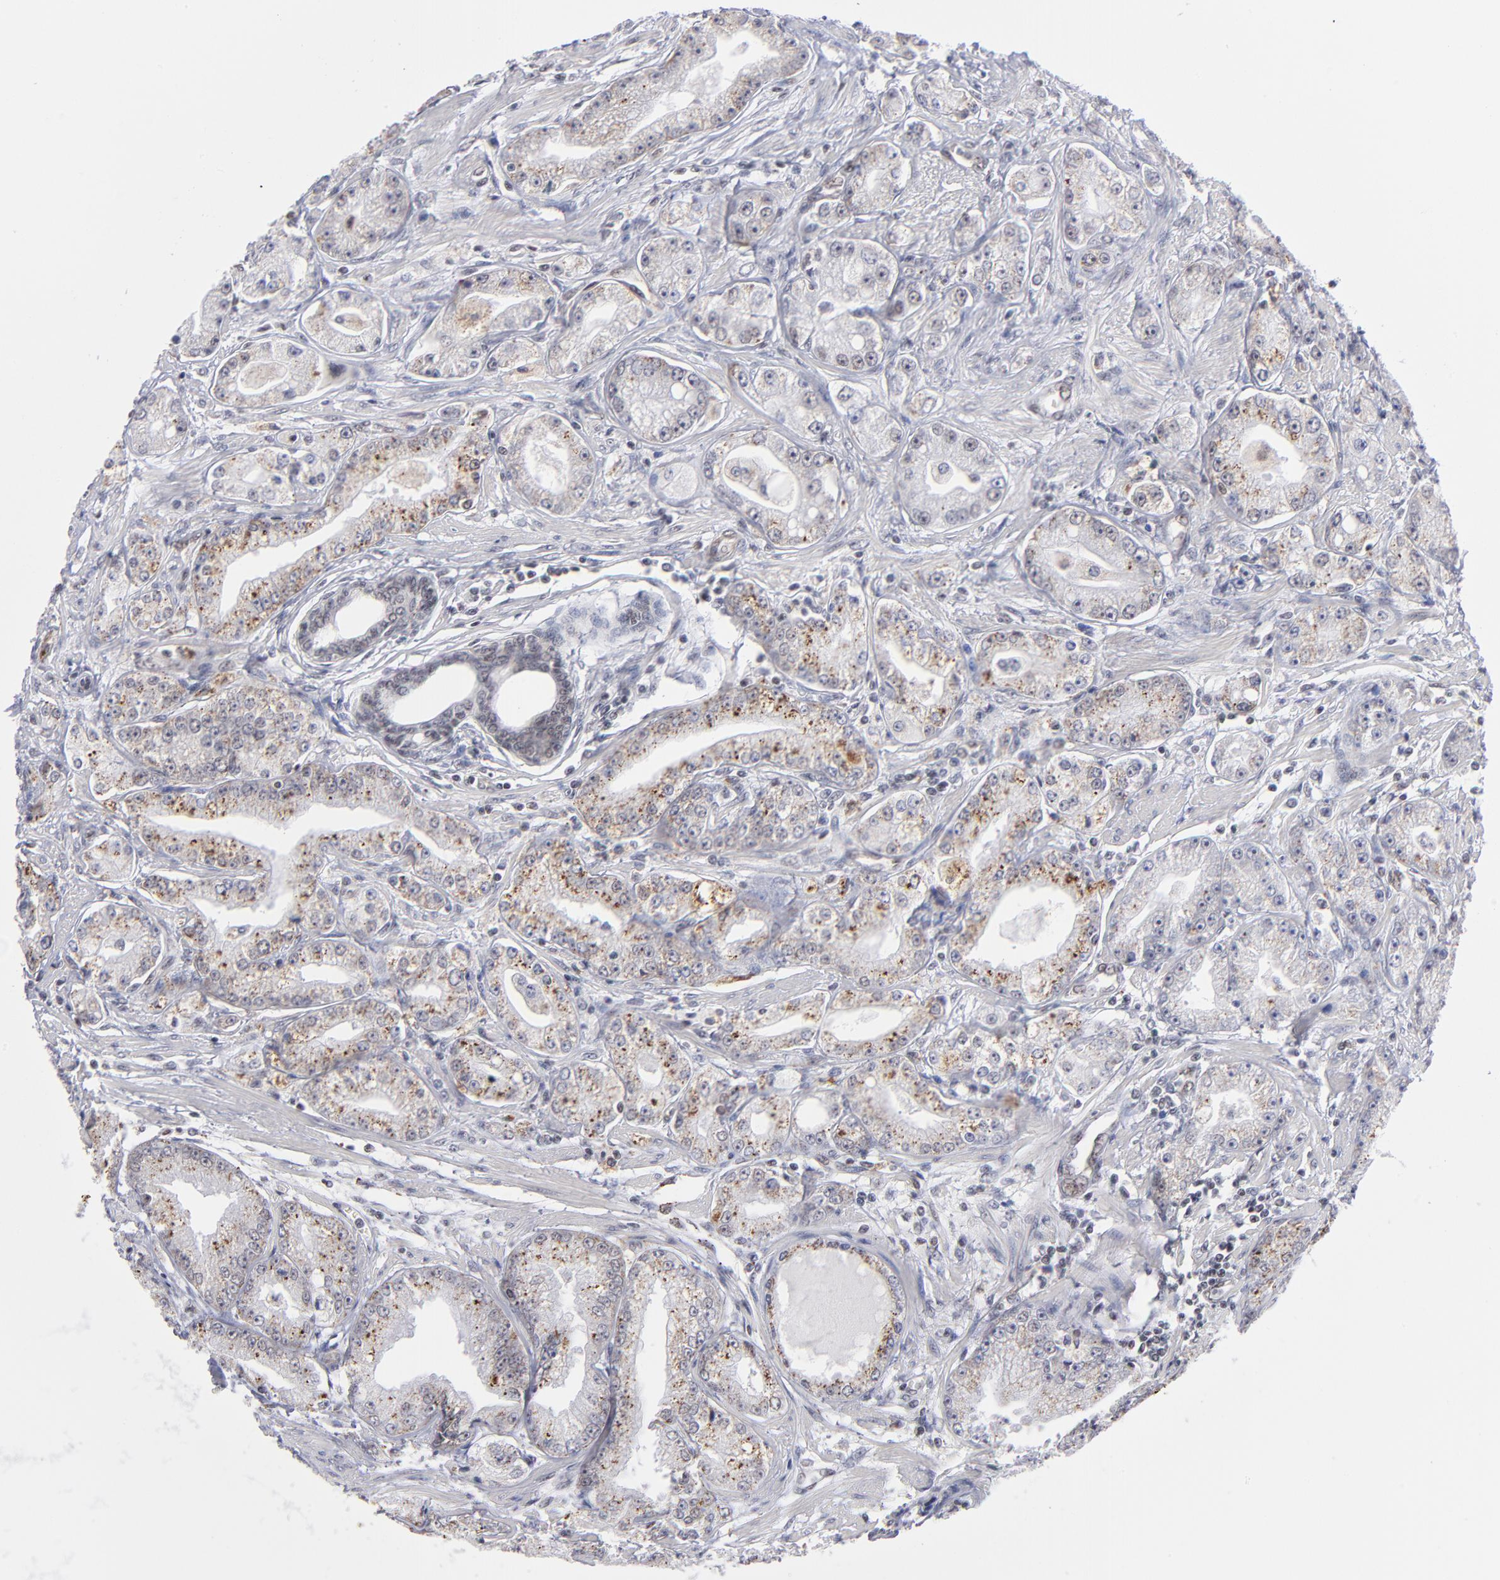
{"staining": {"intensity": "moderate", "quantity": "25%-75%", "location": "cytoplasmic/membranous"}, "tissue": "prostate cancer", "cell_type": "Tumor cells", "image_type": "cancer", "snomed": [{"axis": "morphology", "description": "Adenocarcinoma, Medium grade"}, {"axis": "topography", "description": "Prostate"}], "caption": "Prostate adenocarcinoma (medium-grade) stained for a protein (brown) reveals moderate cytoplasmic/membranous positive positivity in about 25%-75% of tumor cells.", "gene": "GABPA", "patient": {"sex": "male", "age": 72}}